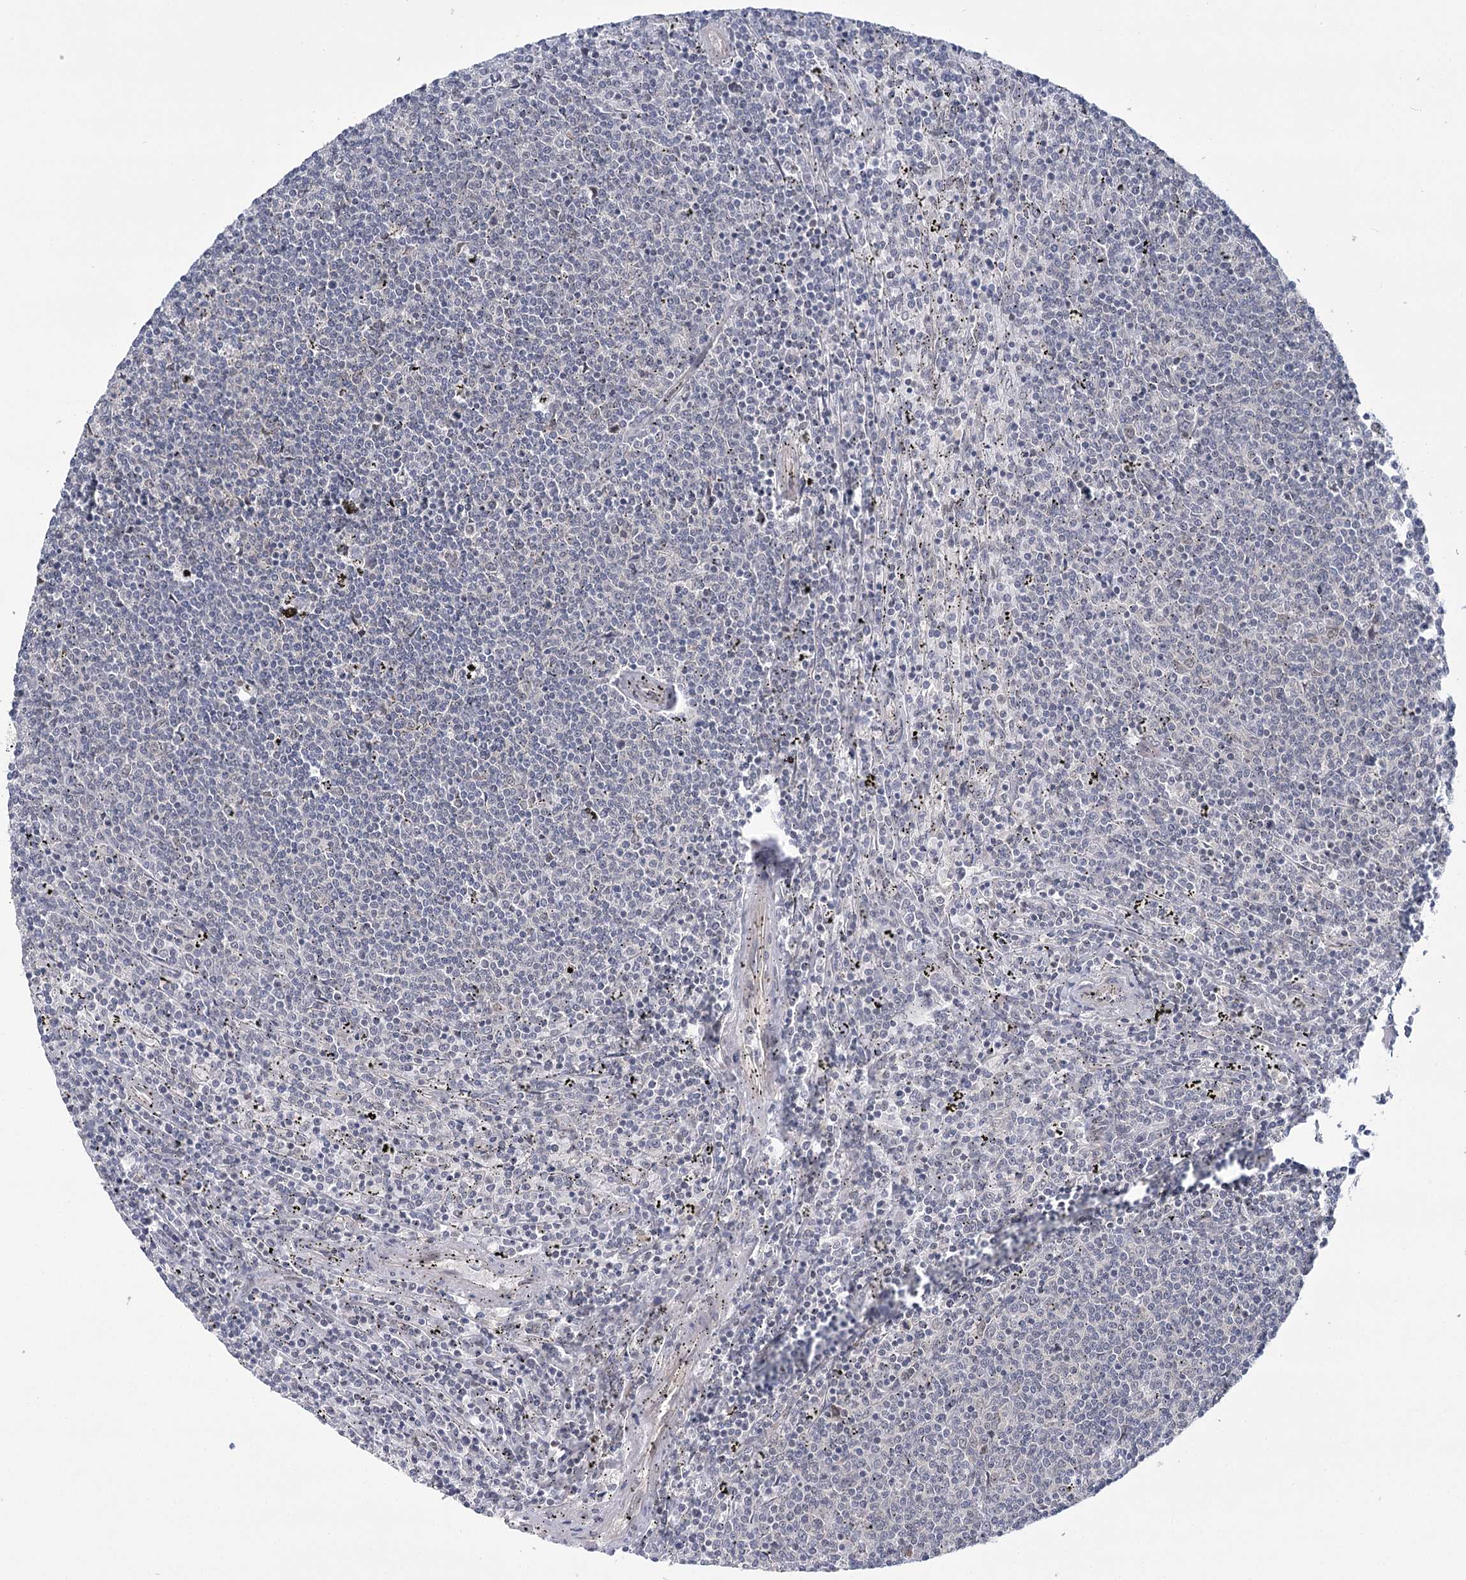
{"staining": {"intensity": "negative", "quantity": "none", "location": "none"}, "tissue": "lymphoma", "cell_type": "Tumor cells", "image_type": "cancer", "snomed": [{"axis": "morphology", "description": "Malignant lymphoma, non-Hodgkin's type, Low grade"}, {"axis": "topography", "description": "Spleen"}], "caption": "Tumor cells show no significant expression in low-grade malignant lymphoma, non-Hodgkin's type.", "gene": "MED28", "patient": {"sex": "female", "age": 50}}